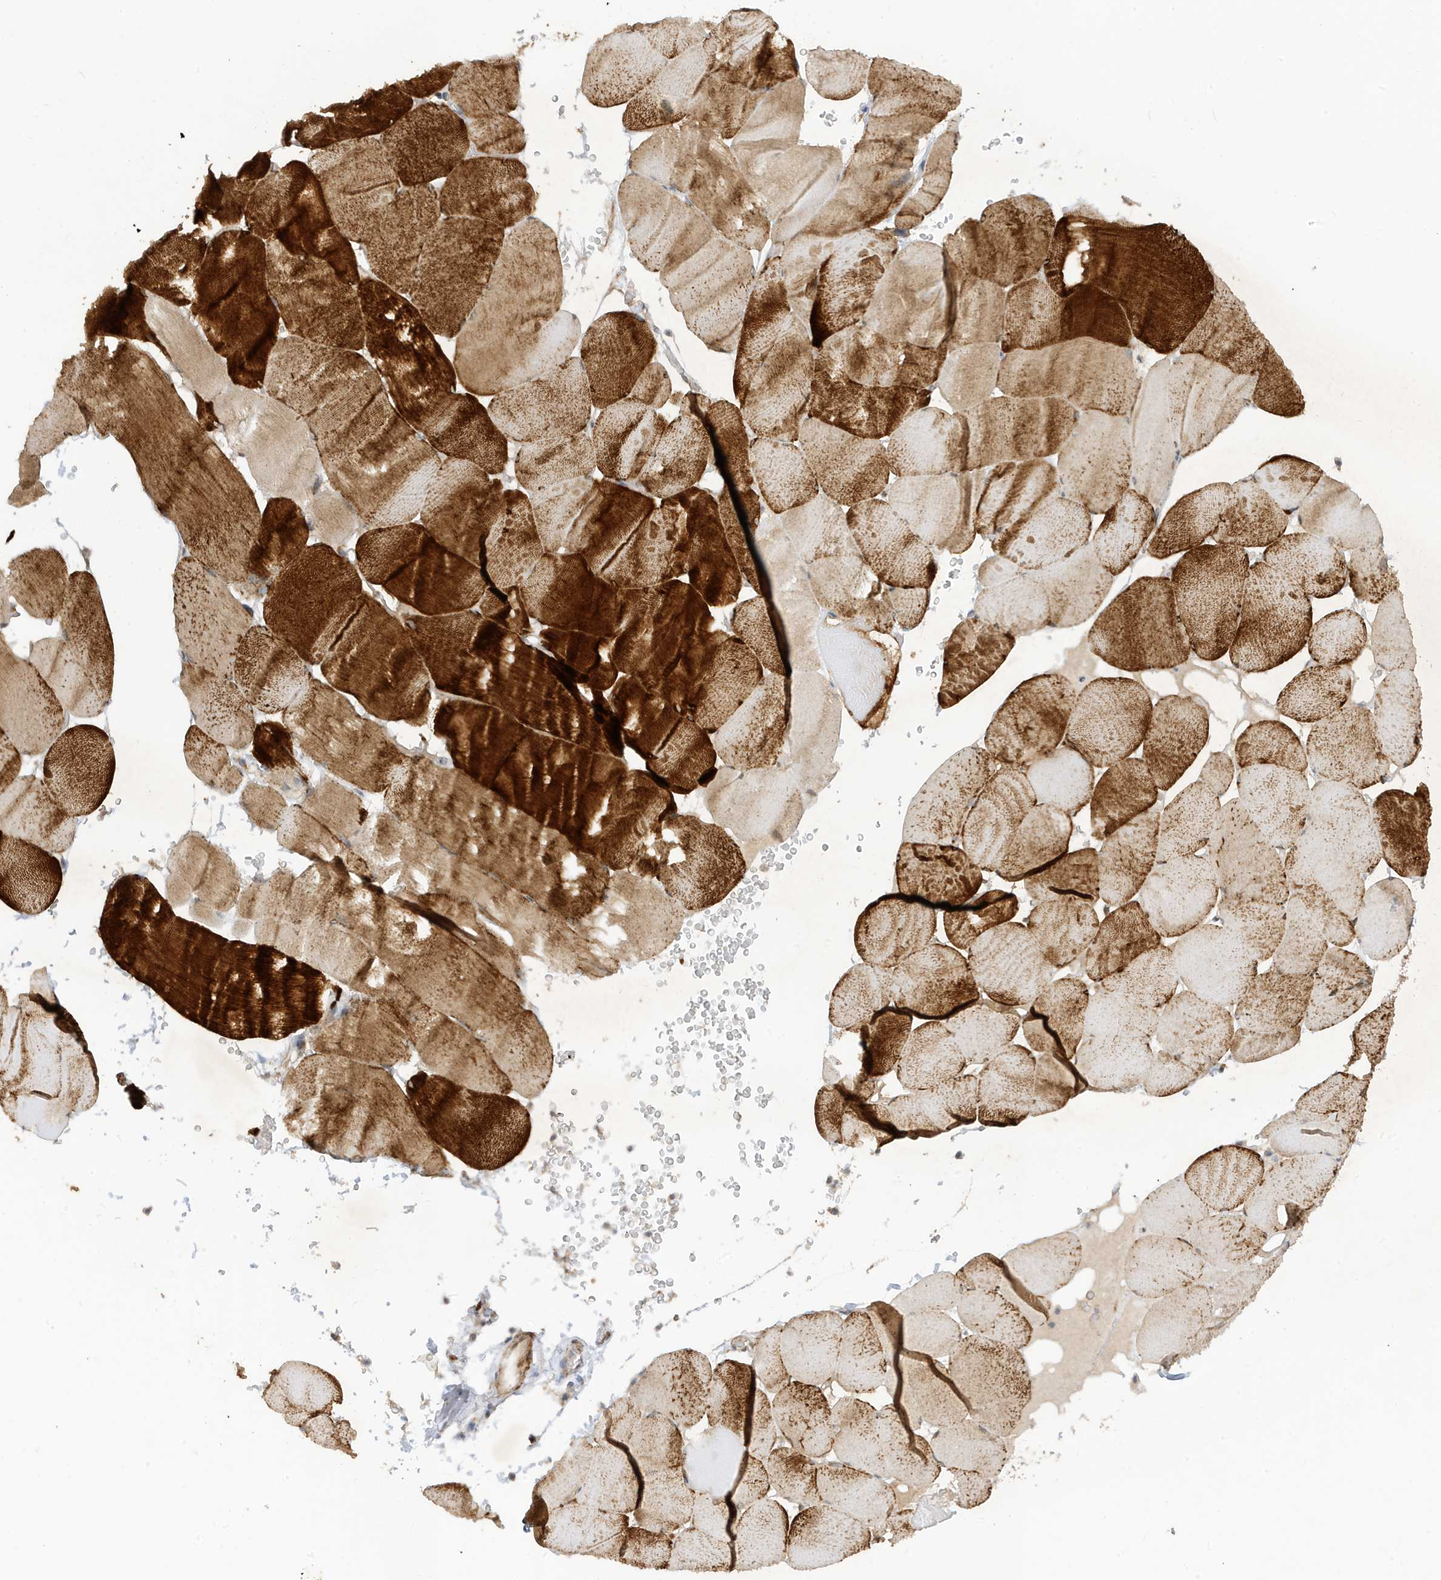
{"staining": {"intensity": "strong", "quantity": "25%-75%", "location": "cytoplasmic/membranous"}, "tissue": "skeletal muscle", "cell_type": "Myocytes", "image_type": "normal", "snomed": [{"axis": "morphology", "description": "Normal tissue, NOS"}, {"axis": "topography", "description": "Skeletal muscle"}], "caption": "DAB (3,3'-diaminobenzidine) immunohistochemical staining of normal human skeletal muscle reveals strong cytoplasmic/membranous protein positivity in approximately 25%-75% of myocytes.", "gene": "TAB3", "patient": {"sex": "male", "age": 62}}